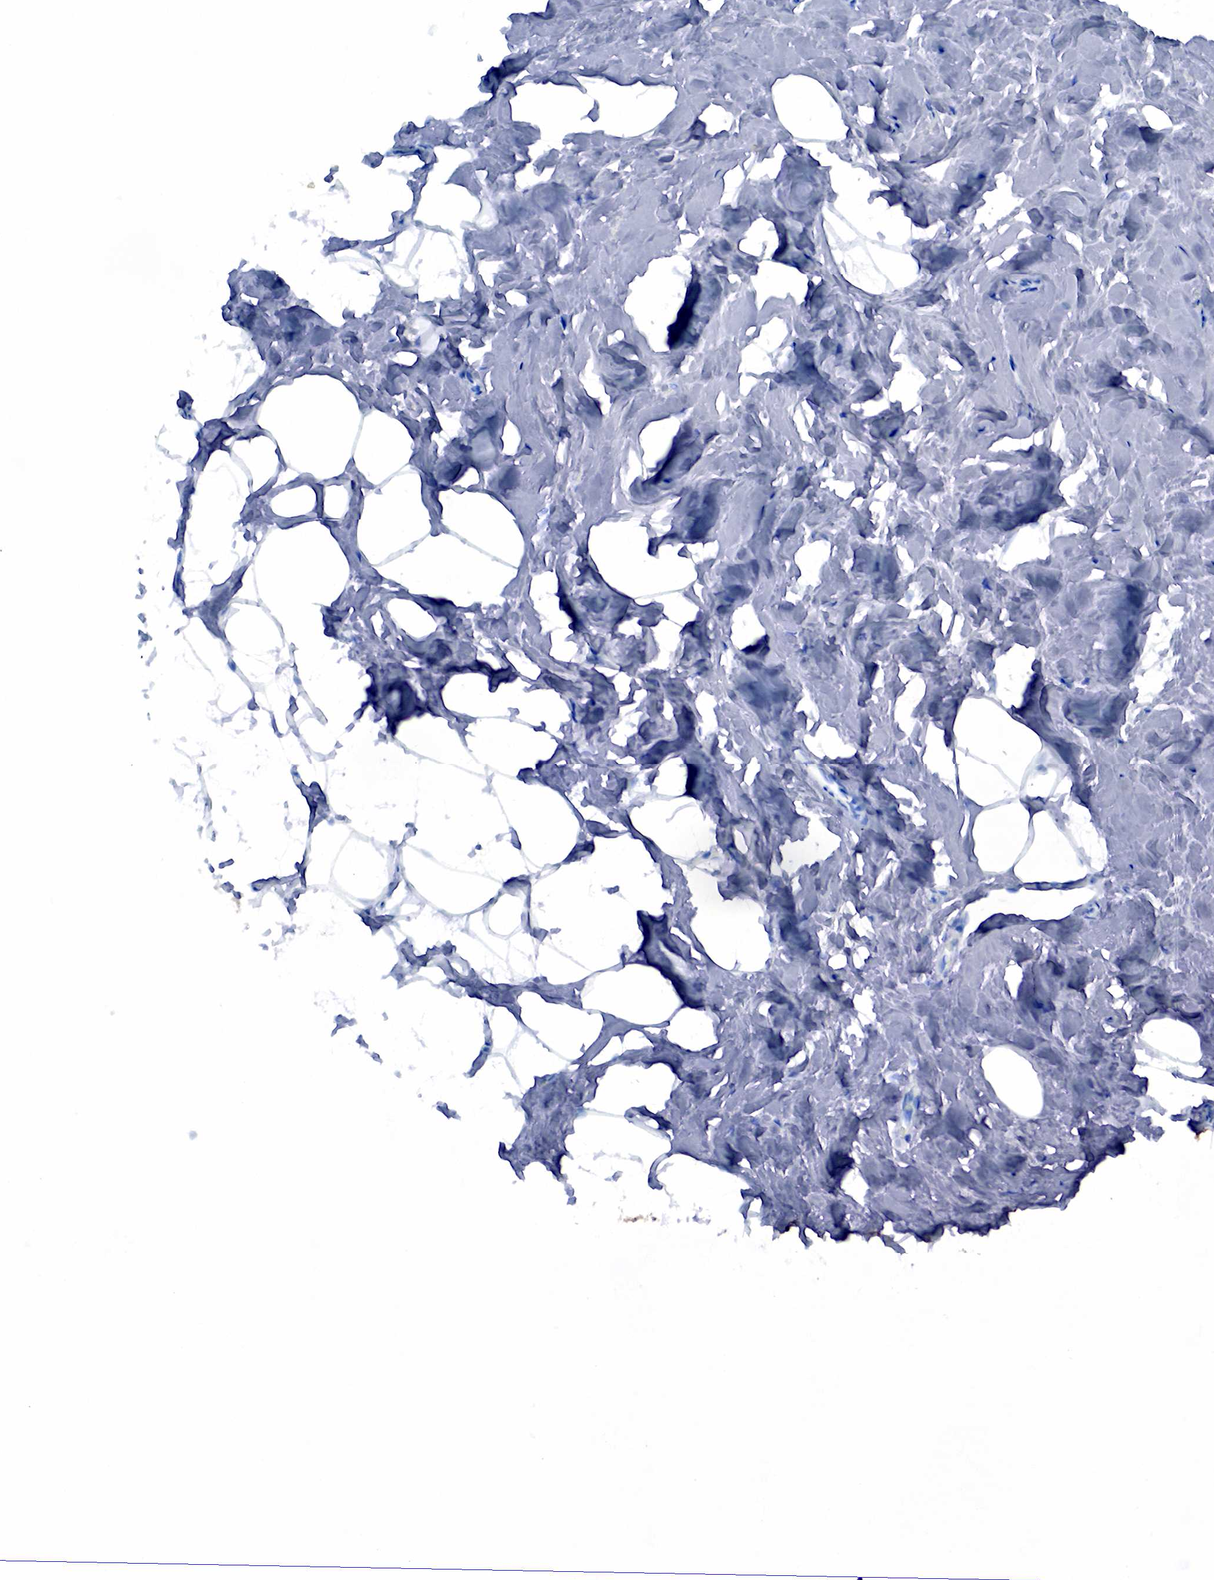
{"staining": {"intensity": "negative", "quantity": "none", "location": "none"}, "tissue": "breast", "cell_type": "Adipocytes", "image_type": "normal", "snomed": [{"axis": "morphology", "description": "Normal tissue, NOS"}, {"axis": "topography", "description": "Breast"}], "caption": "High power microscopy photomicrograph of an immunohistochemistry micrograph of normal breast, revealing no significant staining in adipocytes.", "gene": "KRT19", "patient": {"sex": "female", "age": 54}}